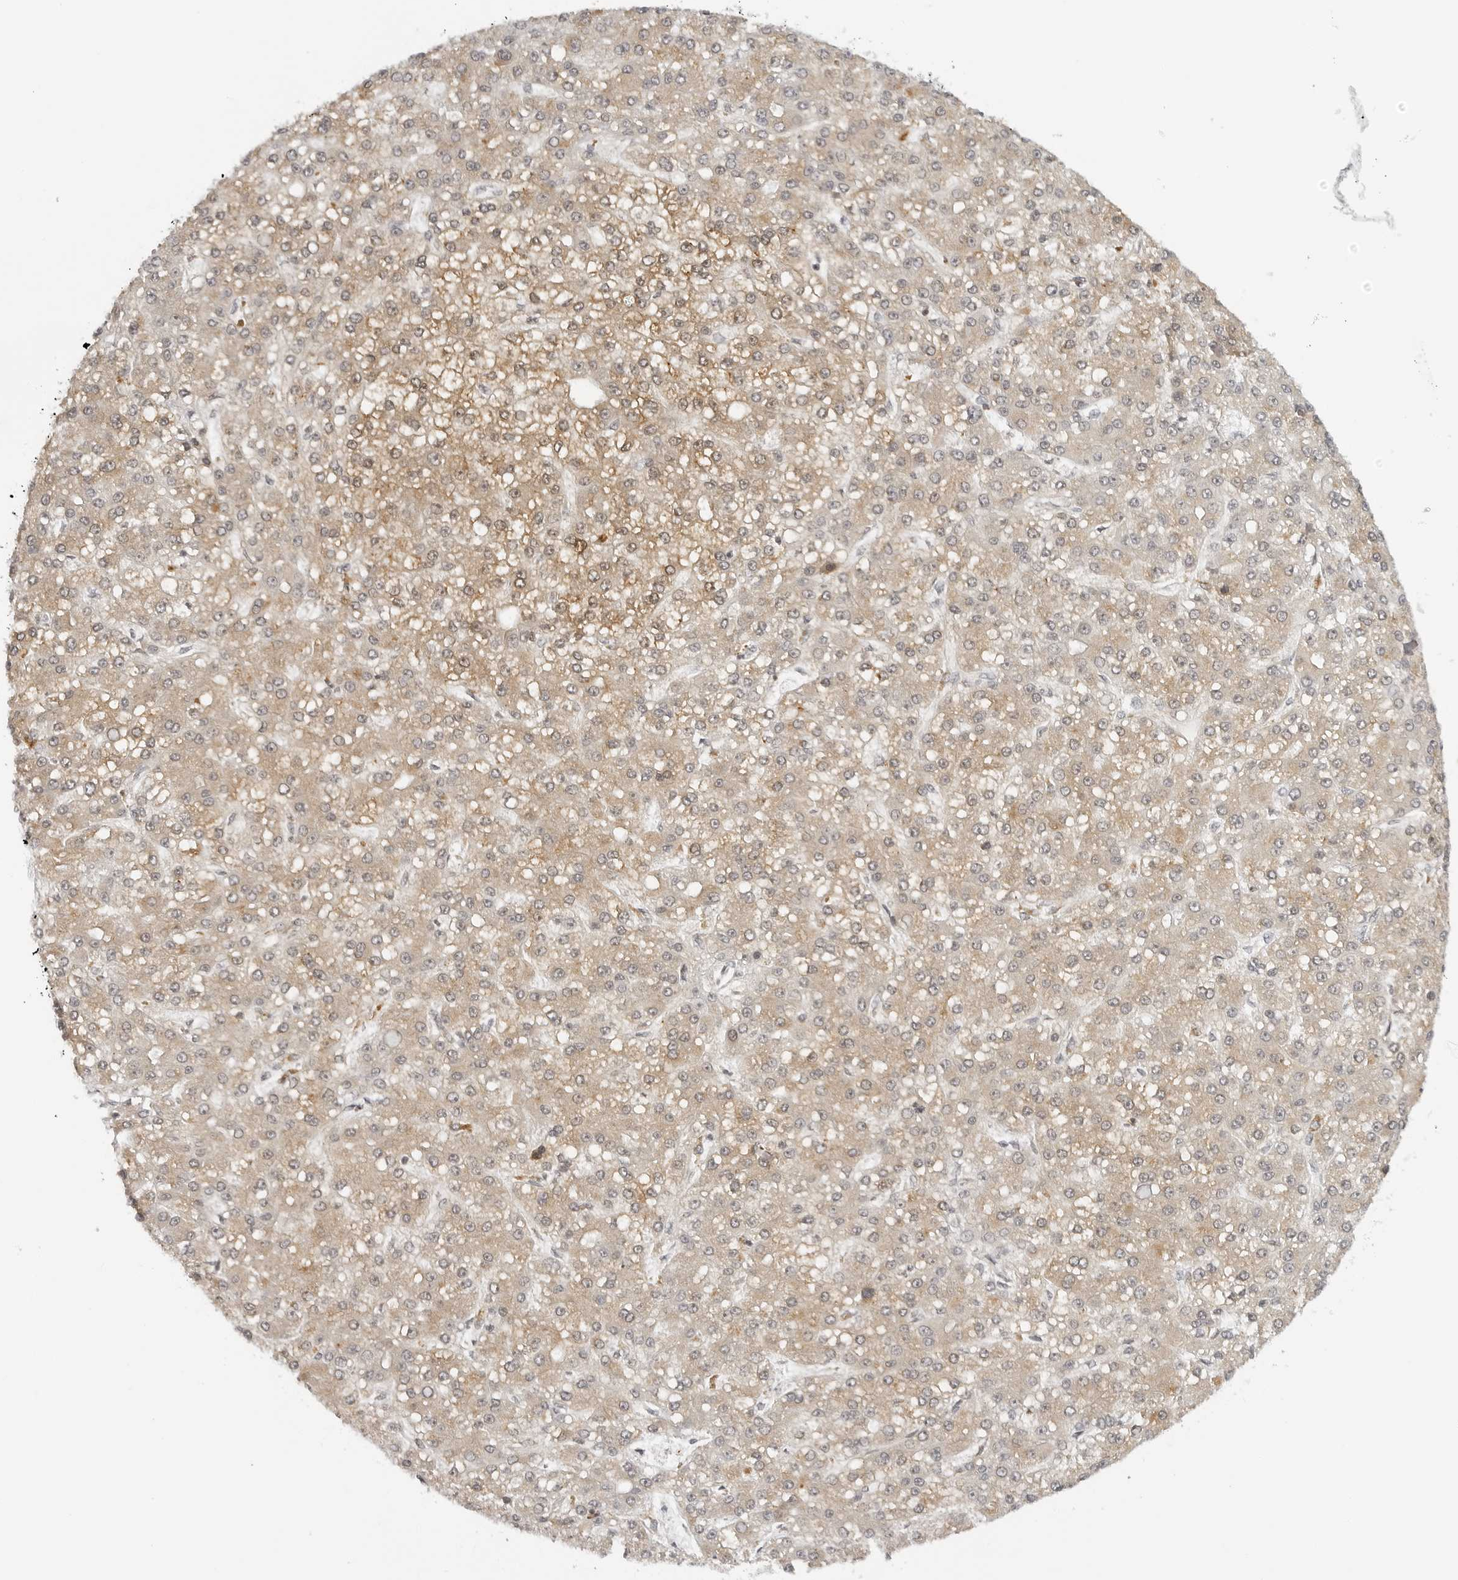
{"staining": {"intensity": "weak", "quantity": ">75%", "location": "cytoplasmic/membranous"}, "tissue": "liver cancer", "cell_type": "Tumor cells", "image_type": "cancer", "snomed": [{"axis": "morphology", "description": "Carcinoma, Hepatocellular, NOS"}, {"axis": "topography", "description": "Liver"}], "caption": "Human liver hepatocellular carcinoma stained with a protein marker shows weak staining in tumor cells.", "gene": "MAP2K5", "patient": {"sex": "male", "age": 67}}